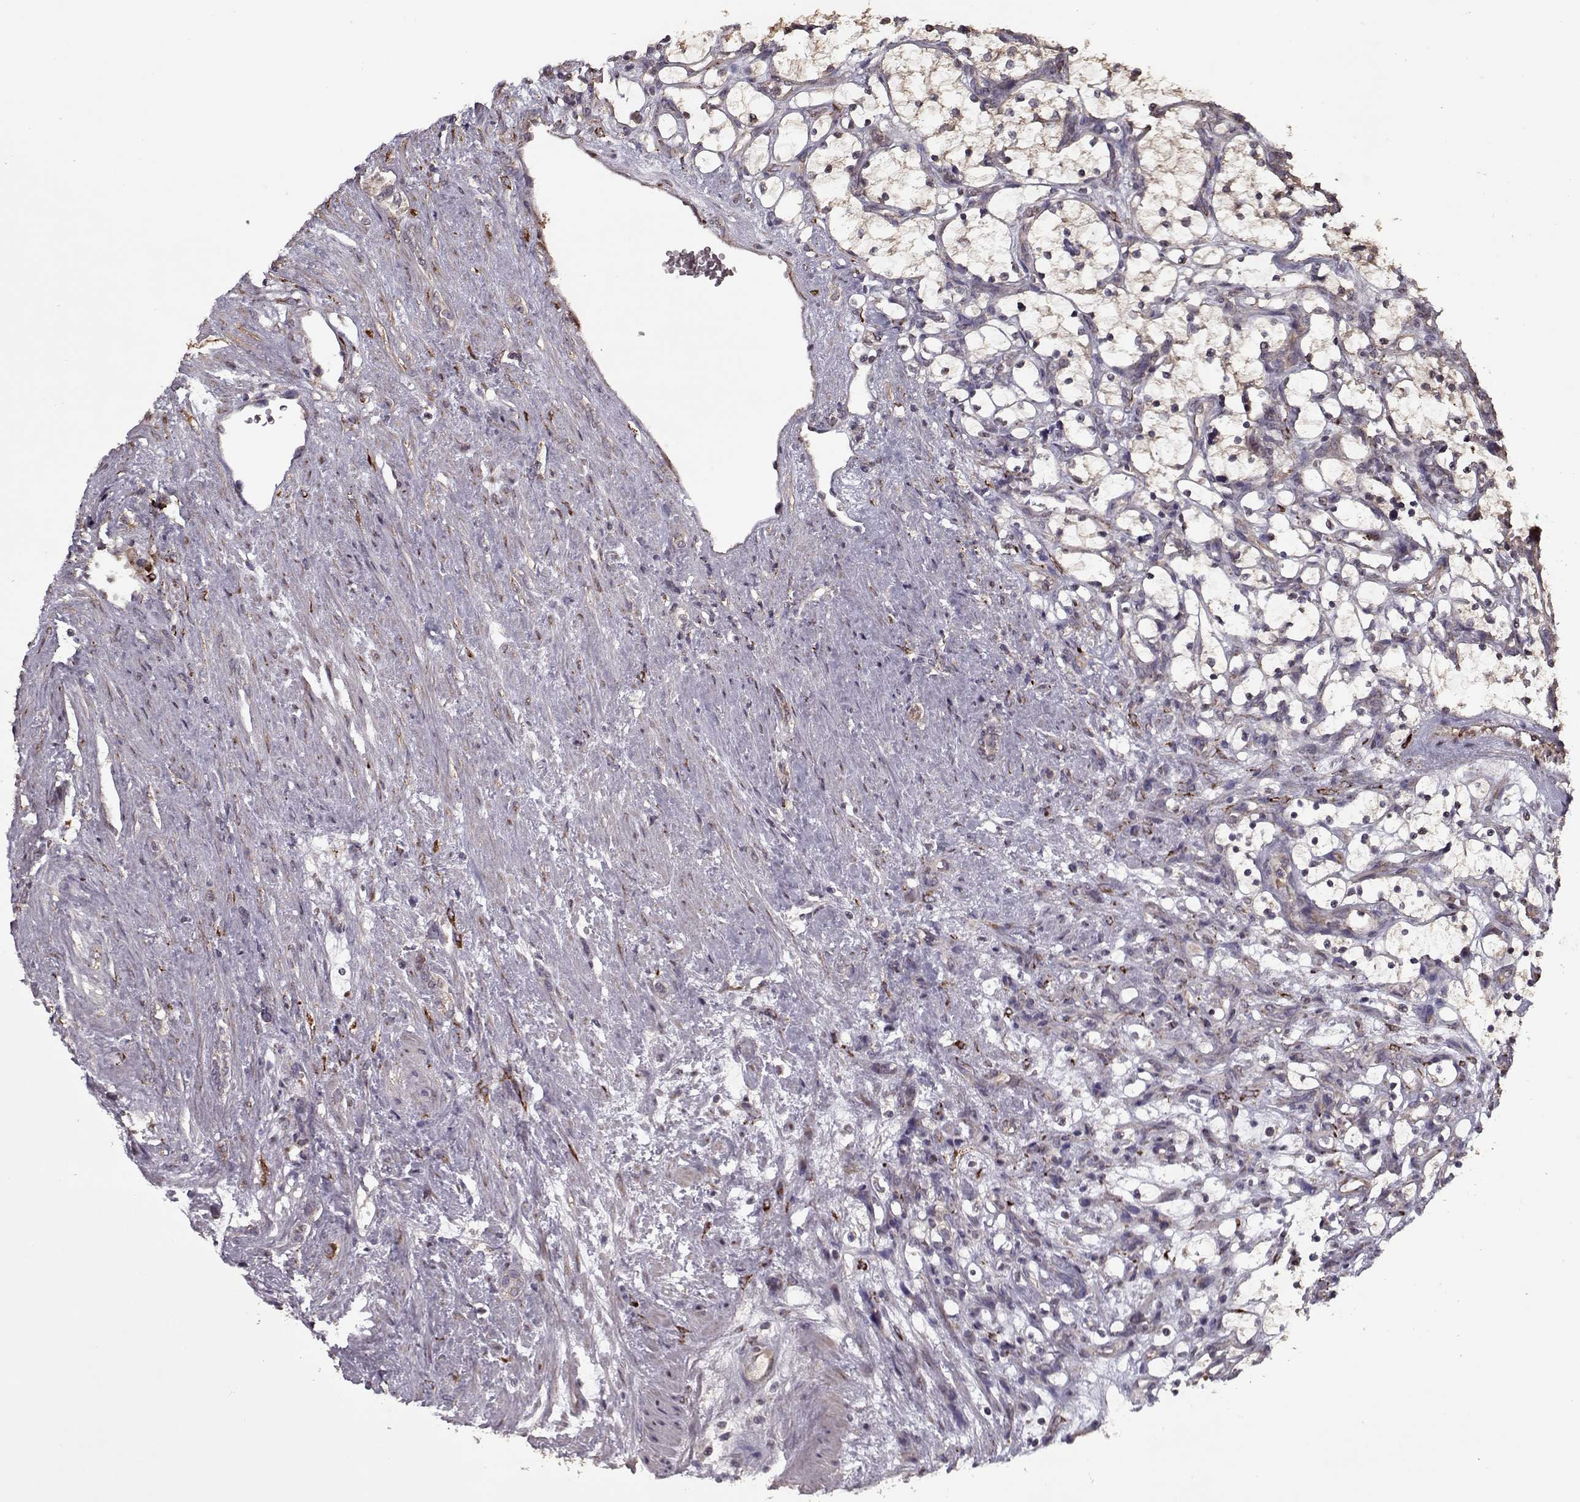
{"staining": {"intensity": "weak", "quantity": ">75%", "location": "cytoplasmic/membranous"}, "tissue": "renal cancer", "cell_type": "Tumor cells", "image_type": "cancer", "snomed": [{"axis": "morphology", "description": "Adenocarcinoma, NOS"}, {"axis": "topography", "description": "Kidney"}], "caption": "Renal adenocarcinoma tissue reveals weak cytoplasmic/membranous staining in approximately >75% of tumor cells", "gene": "IMMP1L", "patient": {"sex": "female", "age": 69}}